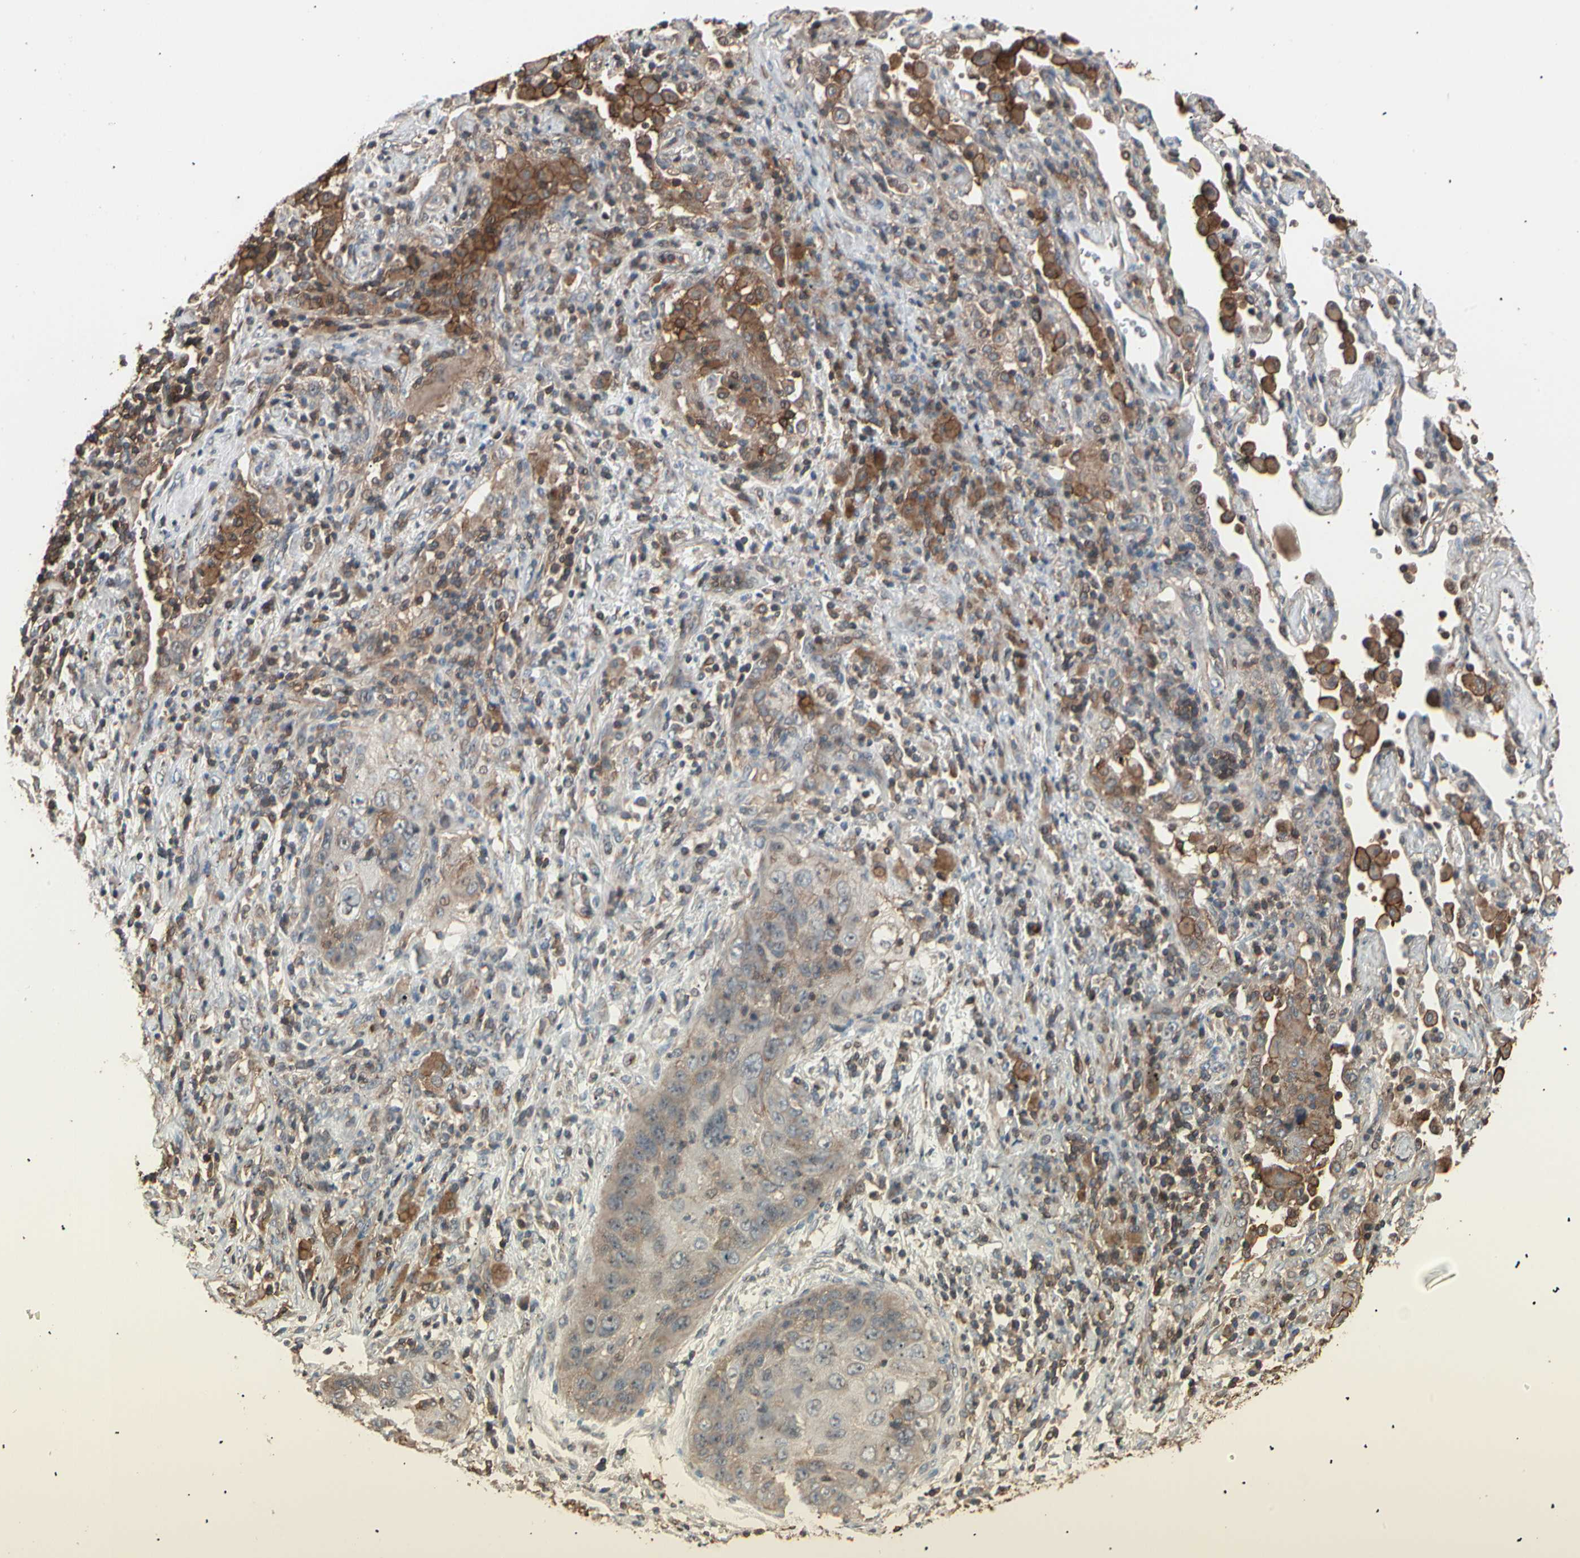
{"staining": {"intensity": "weak", "quantity": "25%-75%", "location": "cytoplasmic/membranous"}, "tissue": "lung cancer", "cell_type": "Tumor cells", "image_type": "cancer", "snomed": [{"axis": "morphology", "description": "Squamous cell carcinoma, NOS"}, {"axis": "topography", "description": "Lung"}], "caption": "Protein expression analysis of lung cancer (squamous cell carcinoma) demonstrates weak cytoplasmic/membranous staining in about 25%-75% of tumor cells.", "gene": "MAPK13", "patient": {"sex": "female", "age": 67}}